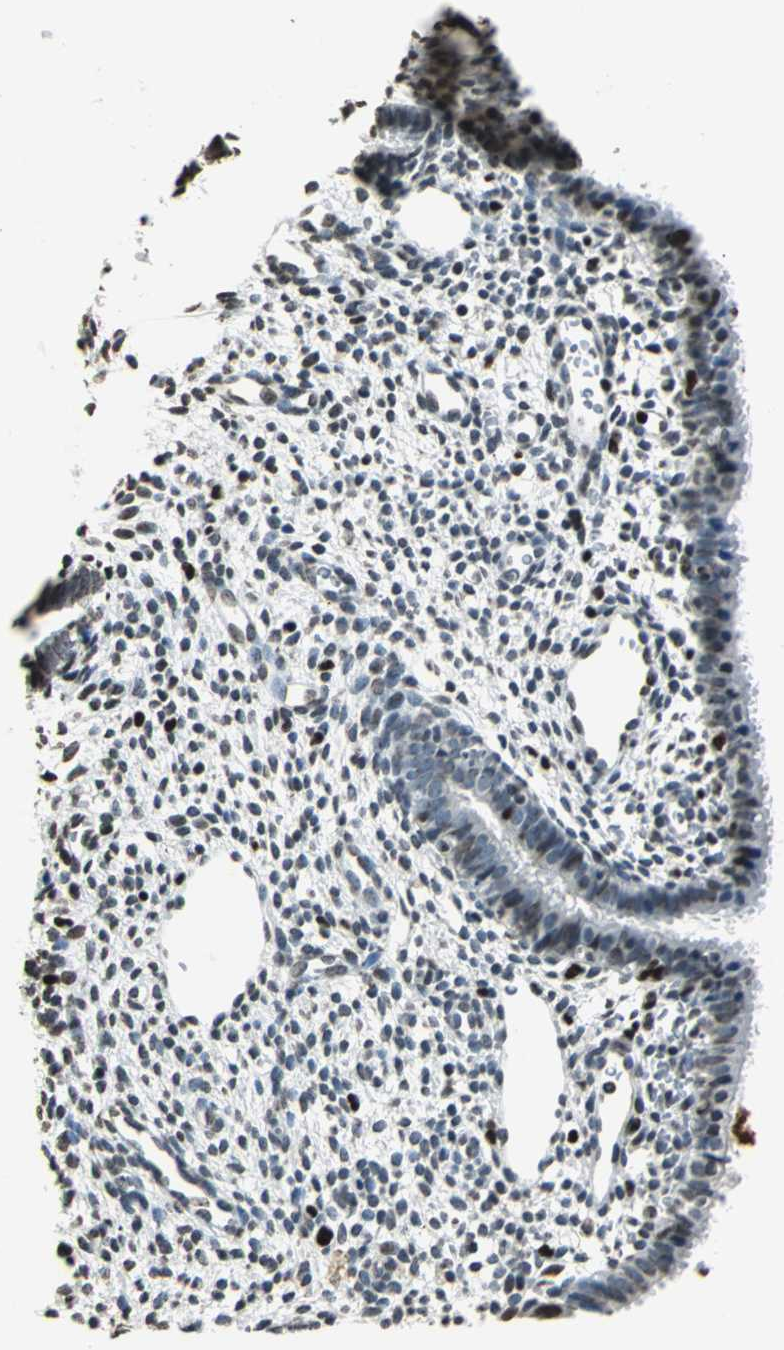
{"staining": {"intensity": "weak", "quantity": "25%-75%", "location": "nuclear"}, "tissue": "endometrium", "cell_type": "Cells in endometrial stroma", "image_type": "normal", "snomed": [{"axis": "morphology", "description": "Normal tissue, NOS"}, {"axis": "topography", "description": "Endometrium"}], "caption": "Immunohistochemistry (IHC) of benign endometrium reveals low levels of weak nuclear staining in approximately 25%-75% of cells in endometrial stroma. The staining was performed using DAB (3,3'-diaminobenzidine), with brown indicating positive protein expression. Nuclei are stained blue with hematoxylin.", "gene": "MCM4", "patient": {"sex": "female", "age": 27}}